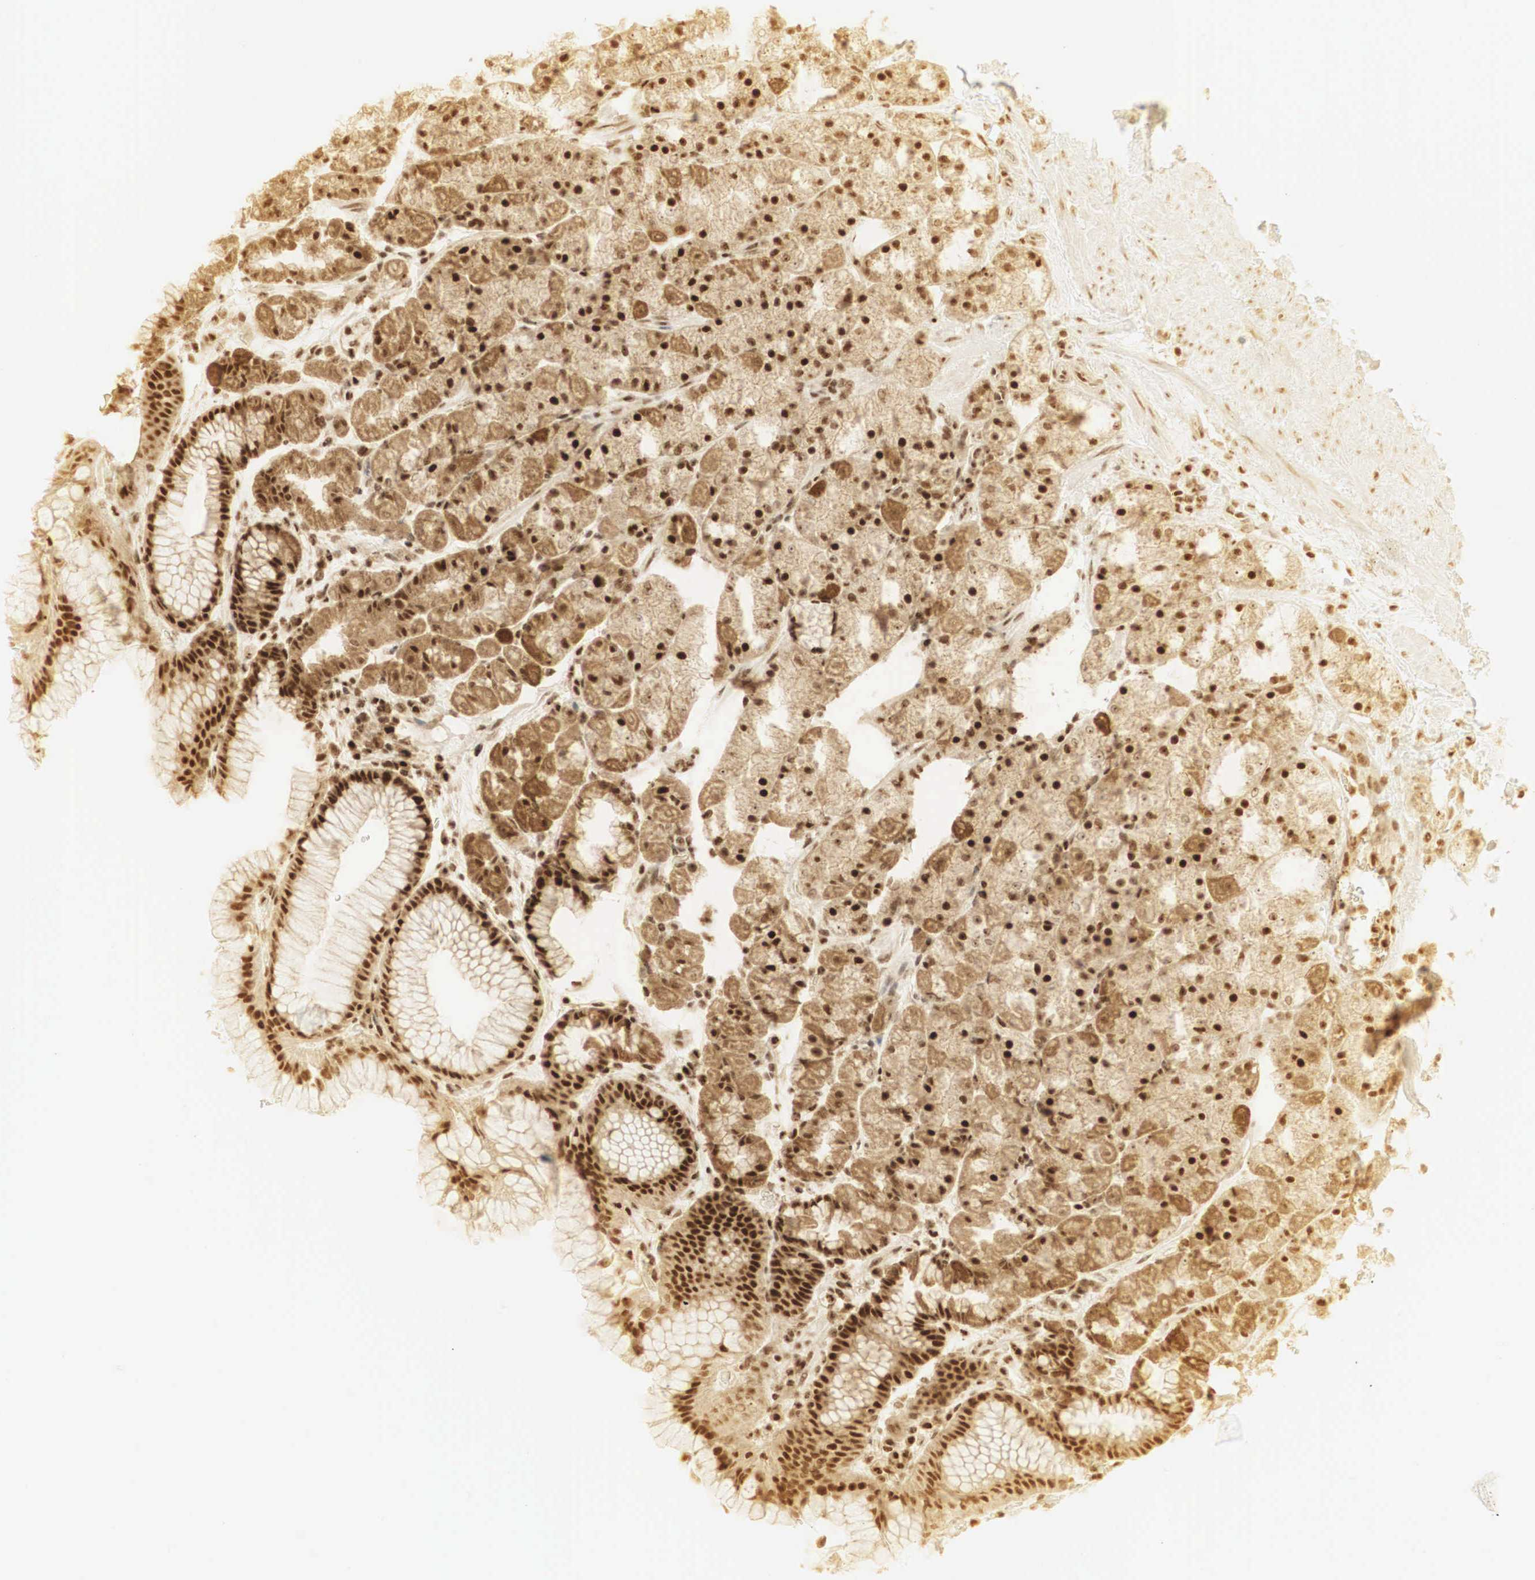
{"staining": {"intensity": "strong", "quantity": ">75%", "location": "cytoplasmic/membranous,nuclear"}, "tissue": "stomach", "cell_type": "Glandular cells", "image_type": "normal", "snomed": [{"axis": "morphology", "description": "Normal tissue, NOS"}, {"axis": "topography", "description": "Stomach, upper"}], "caption": "Immunohistochemical staining of unremarkable stomach displays >75% levels of strong cytoplasmic/membranous,nuclear protein expression in approximately >75% of glandular cells. (IHC, brightfield microscopy, high magnification).", "gene": "RNF113A", "patient": {"sex": "male", "age": 72}}